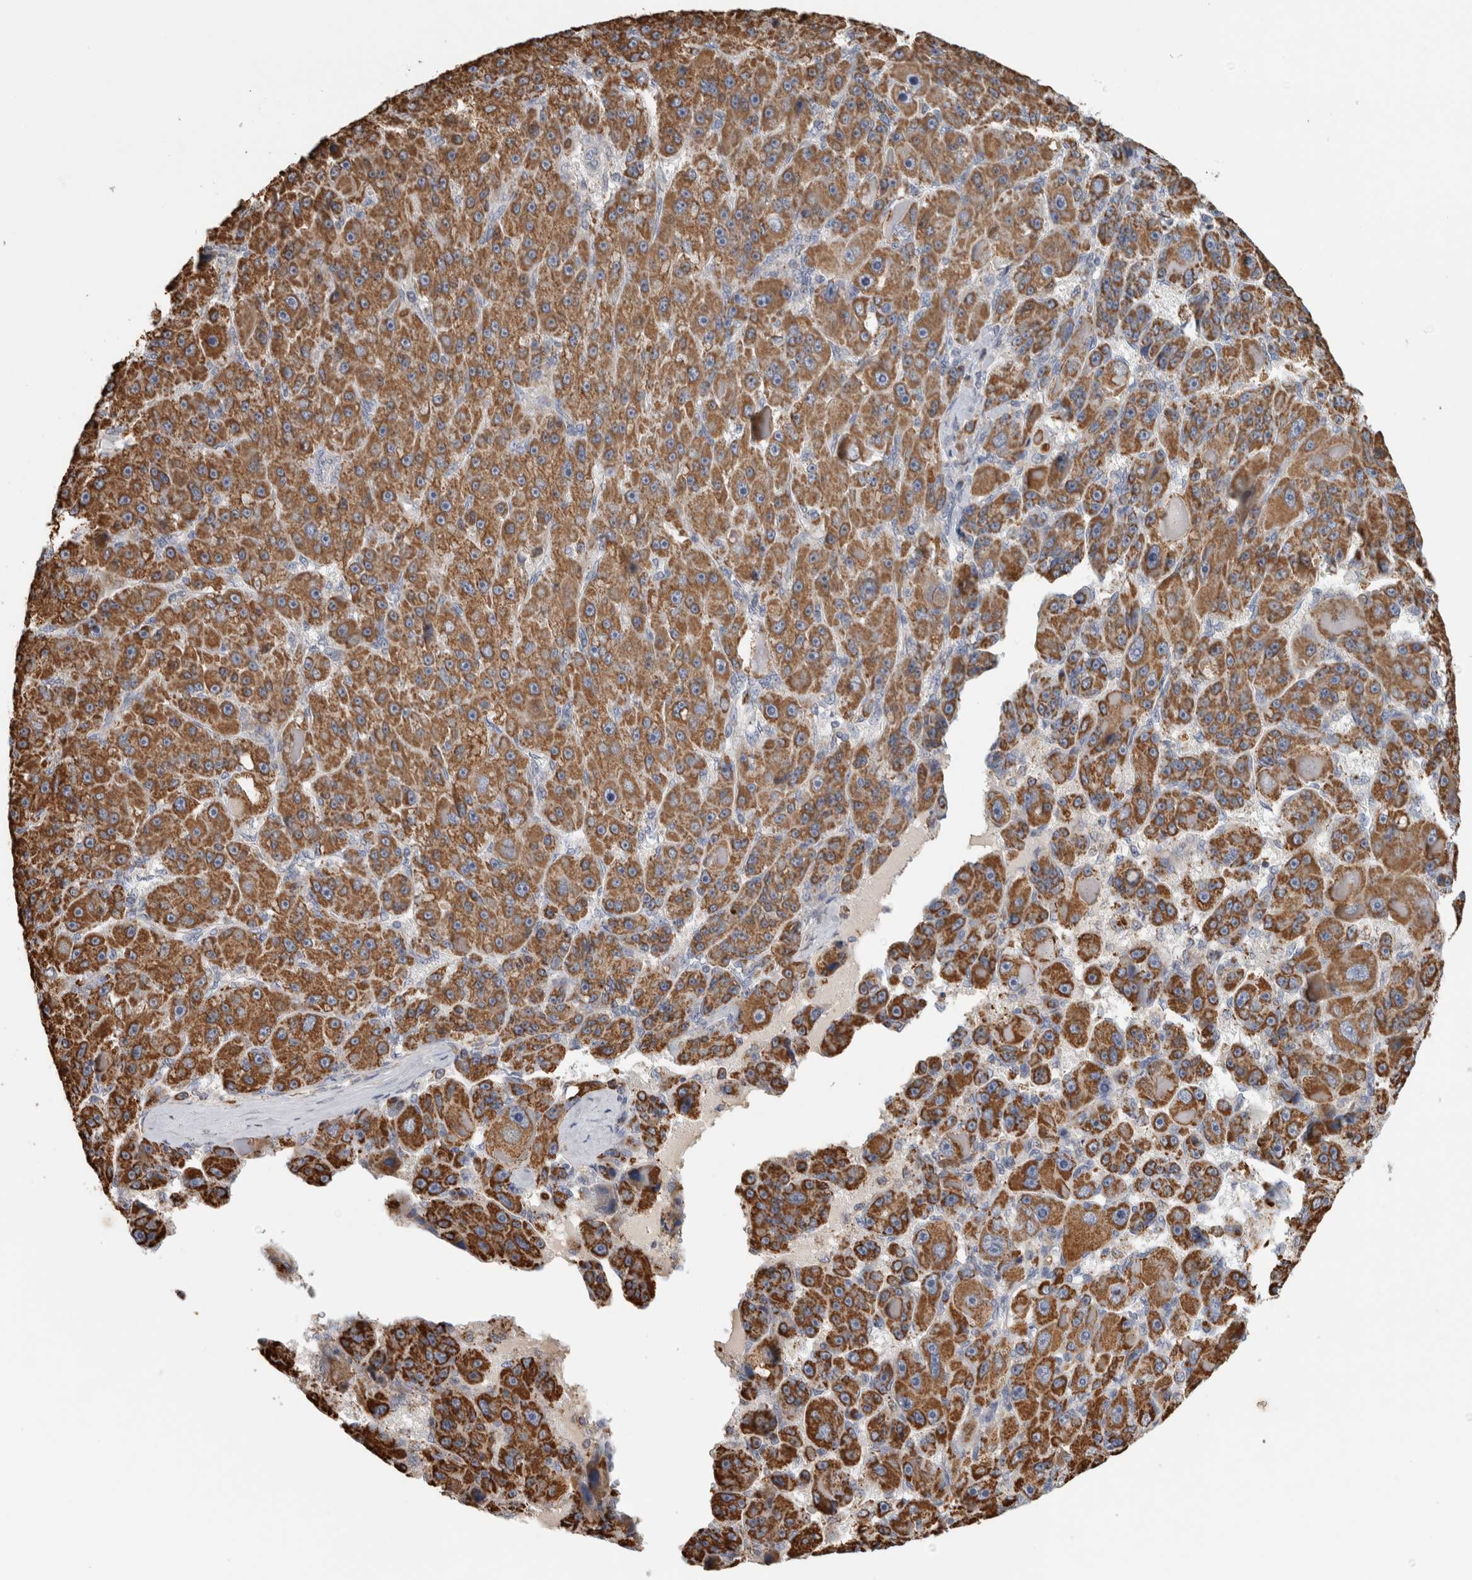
{"staining": {"intensity": "strong", "quantity": ">75%", "location": "cytoplasmic/membranous"}, "tissue": "liver cancer", "cell_type": "Tumor cells", "image_type": "cancer", "snomed": [{"axis": "morphology", "description": "Carcinoma, Hepatocellular, NOS"}, {"axis": "topography", "description": "Liver"}], "caption": "The histopathology image displays immunohistochemical staining of liver cancer (hepatocellular carcinoma). There is strong cytoplasmic/membranous positivity is appreciated in about >75% of tumor cells. Using DAB (3,3'-diaminobenzidine) (brown) and hematoxylin (blue) stains, captured at high magnification using brightfield microscopy.", "gene": "ST8SIA1", "patient": {"sex": "male", "age": 76}}